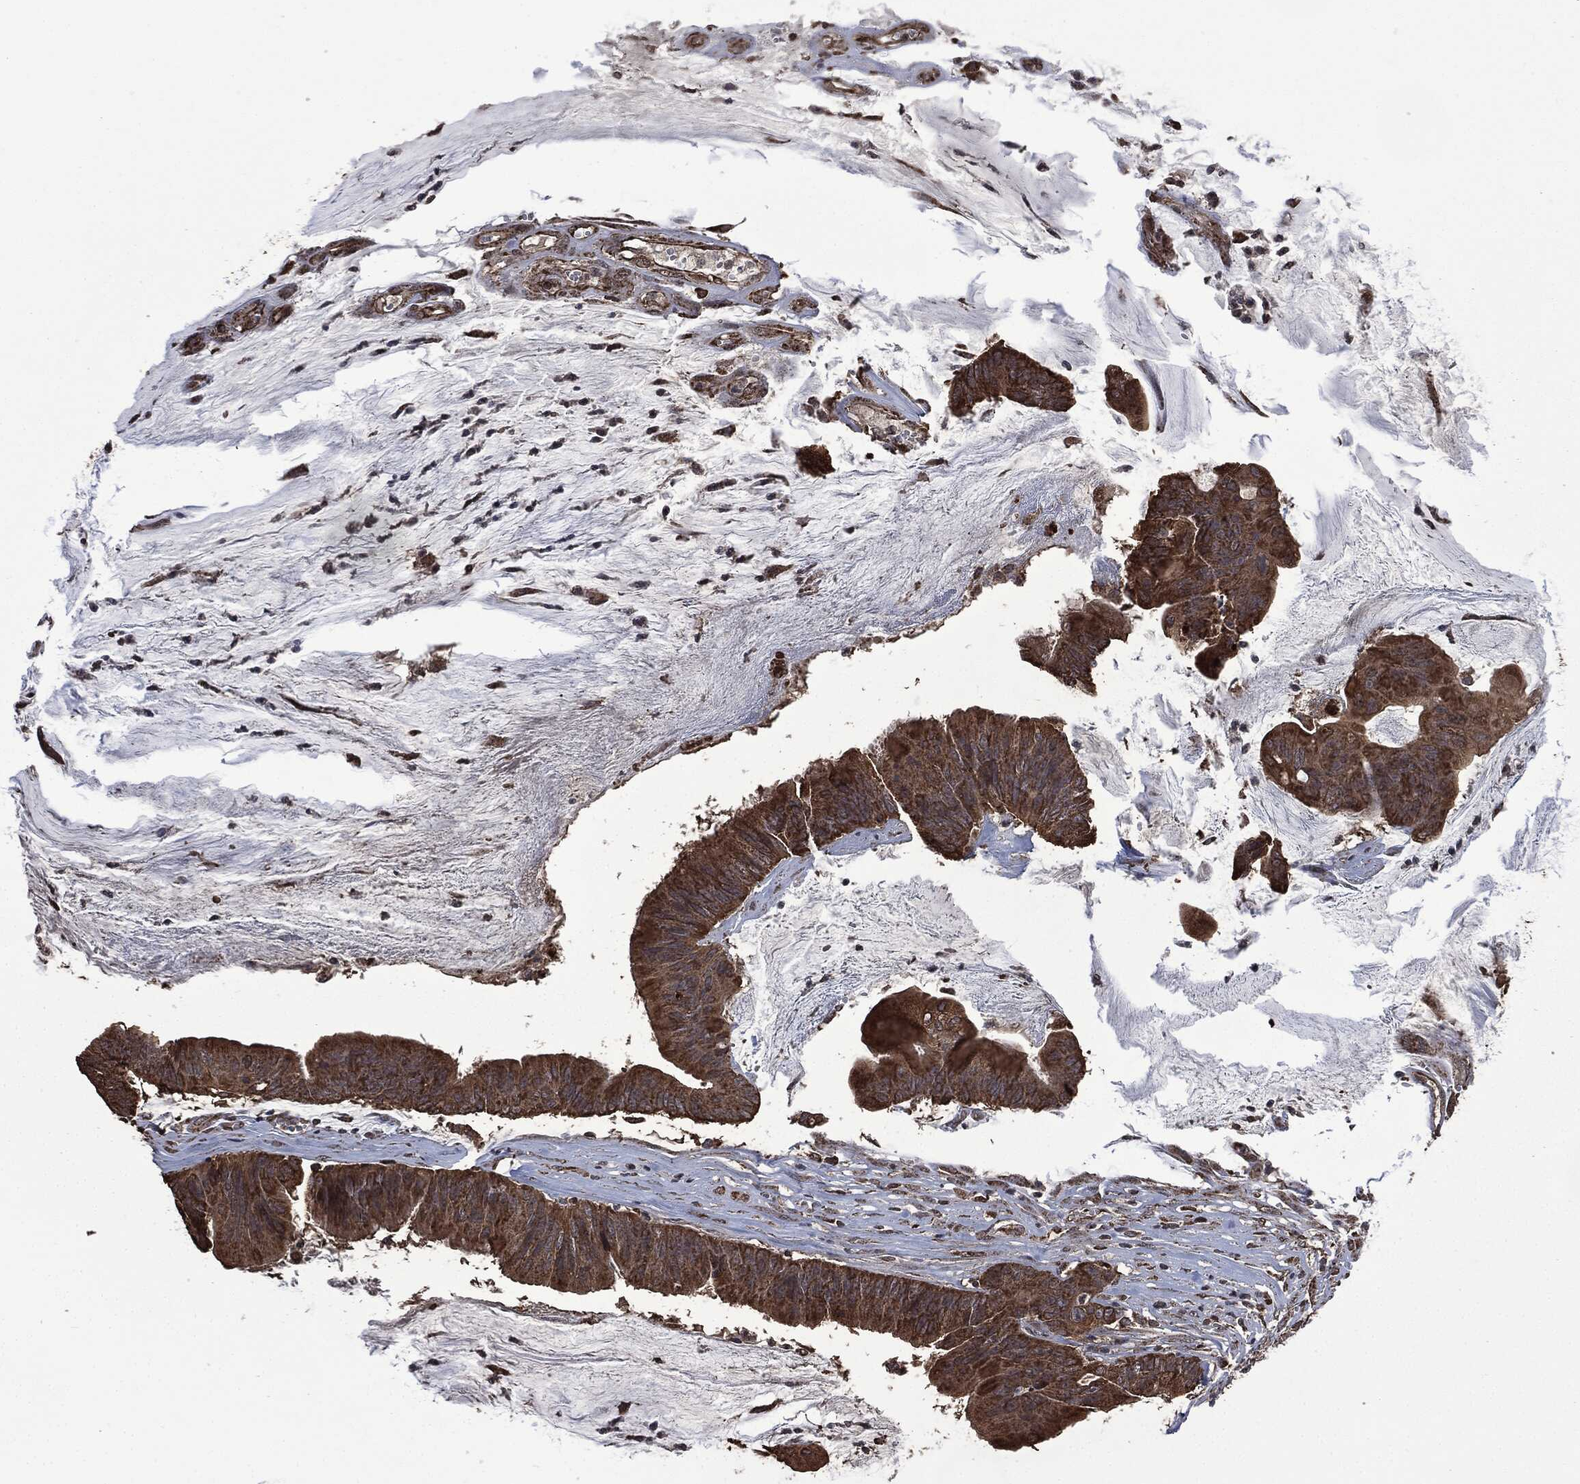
{"staining": {"intensity": "strong", "quantity": ">75%", "location": "cytoplasmic/membranous"}, "tissue": "colorectal cancer", "cell_type": "Tumor cells", "image_type": "cancer", "snomed": [{"axis": "morphology", "description": "Adenocarcinoma, NOS"}, {"axis": "topography", "description": "Colon"}], "caption": "Protein staining of colorectal cancer (adenocarcinoma) tissue reveals strong cytoplasmic/membranous positivity in approximately >75% of tumor cells.", "gene": "LIG3", "patient": {"sex": "female", "age": 69}}